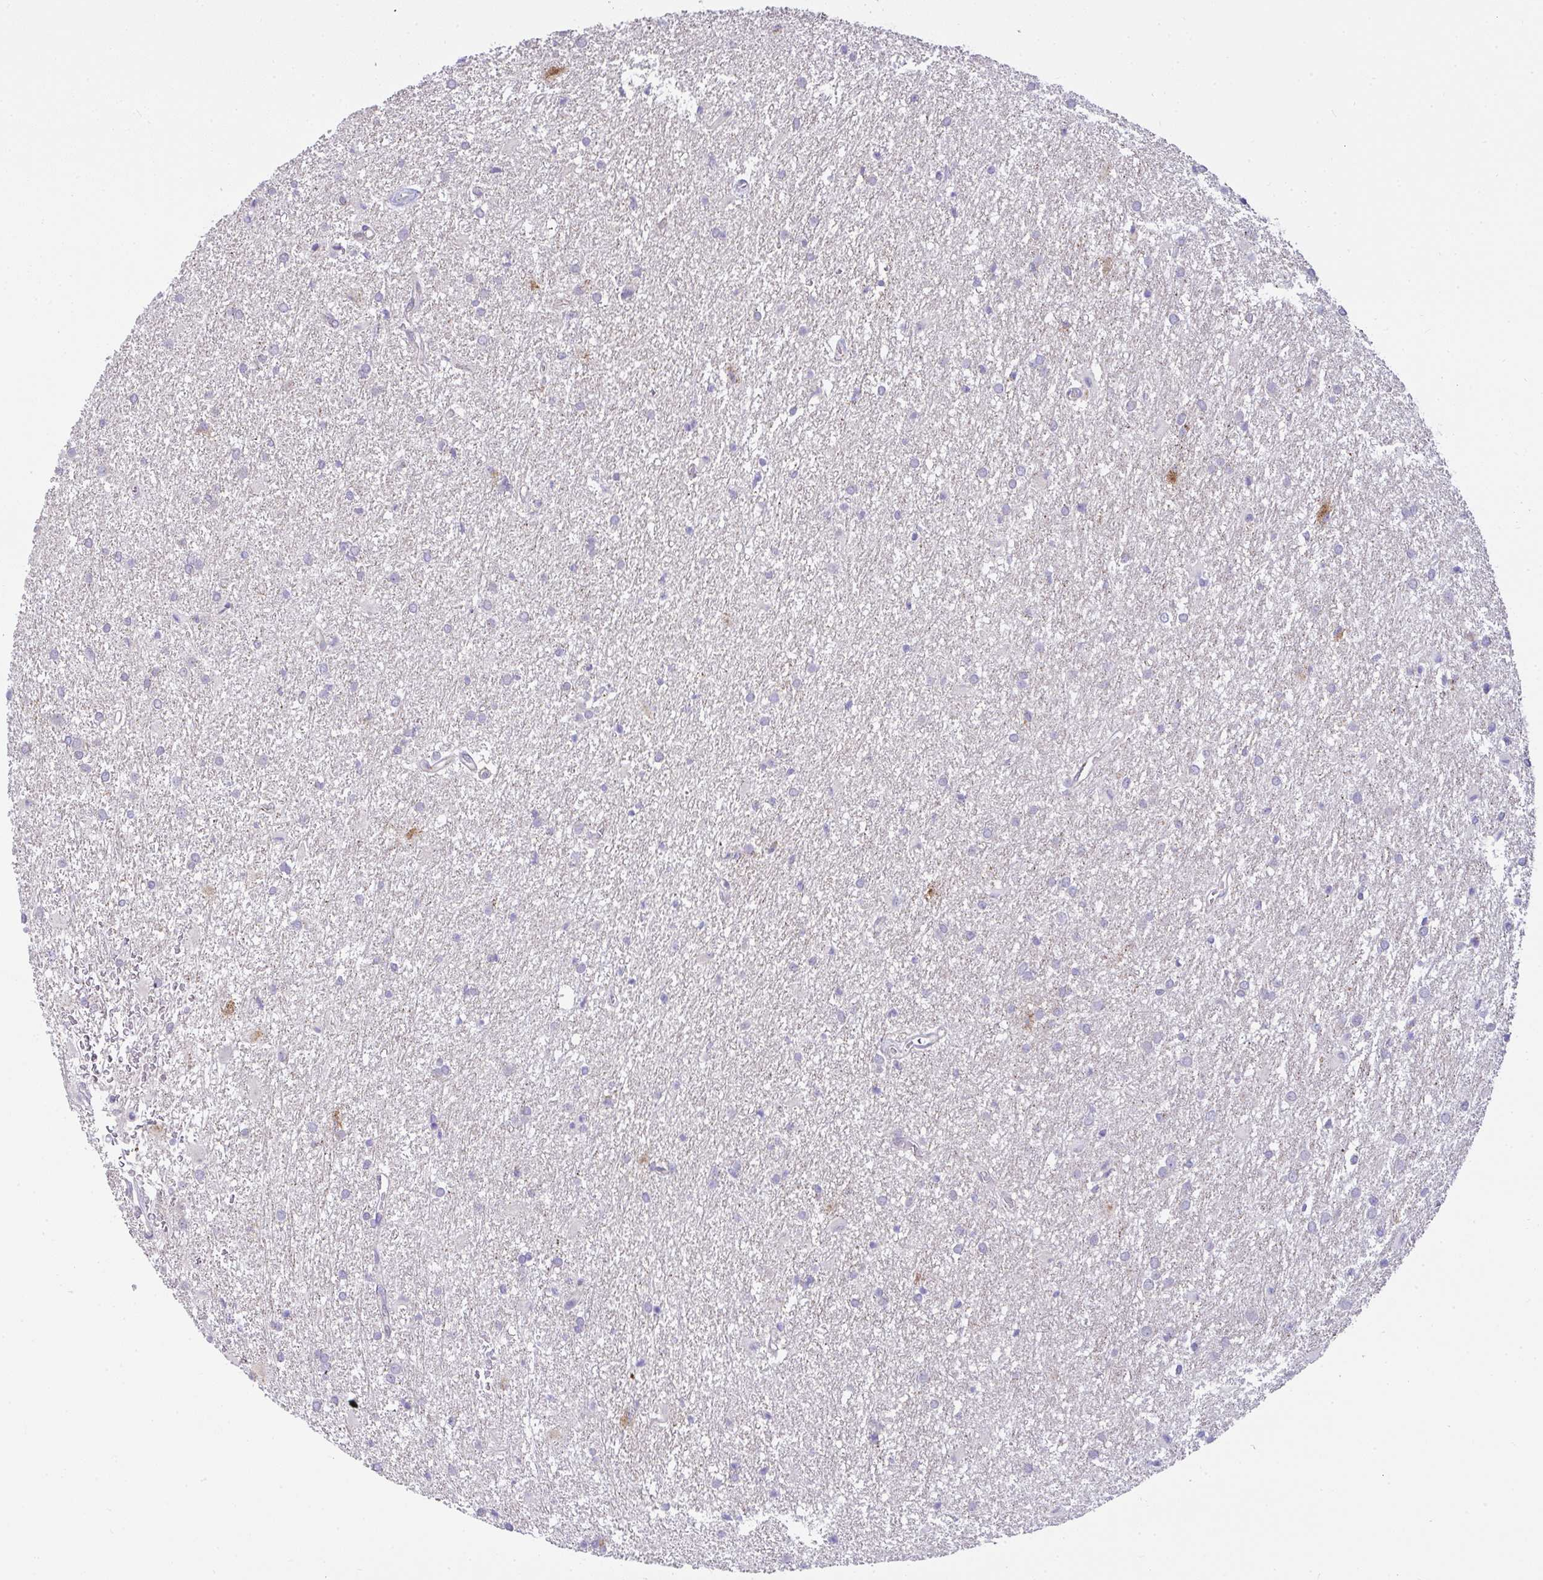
{"staining": {"intensity": "negative", "quantity": "none", "location": "none"}, "tissue": "glioma", "cell_type": "Tumor cells", "image_type": "cancer", "snomed": [{"axis": "morphology", "description": "Glioma, malignant, High grade"}, {"axis": "topography", "description": "Brain"}], "caption": "High power microscopy histopathology image of an IHC image of malignant high-grade glioma, revealing no significant staining in tumor cells.", "gene": "SRRM4", "patient": {"sex": "female", "age": 50}}